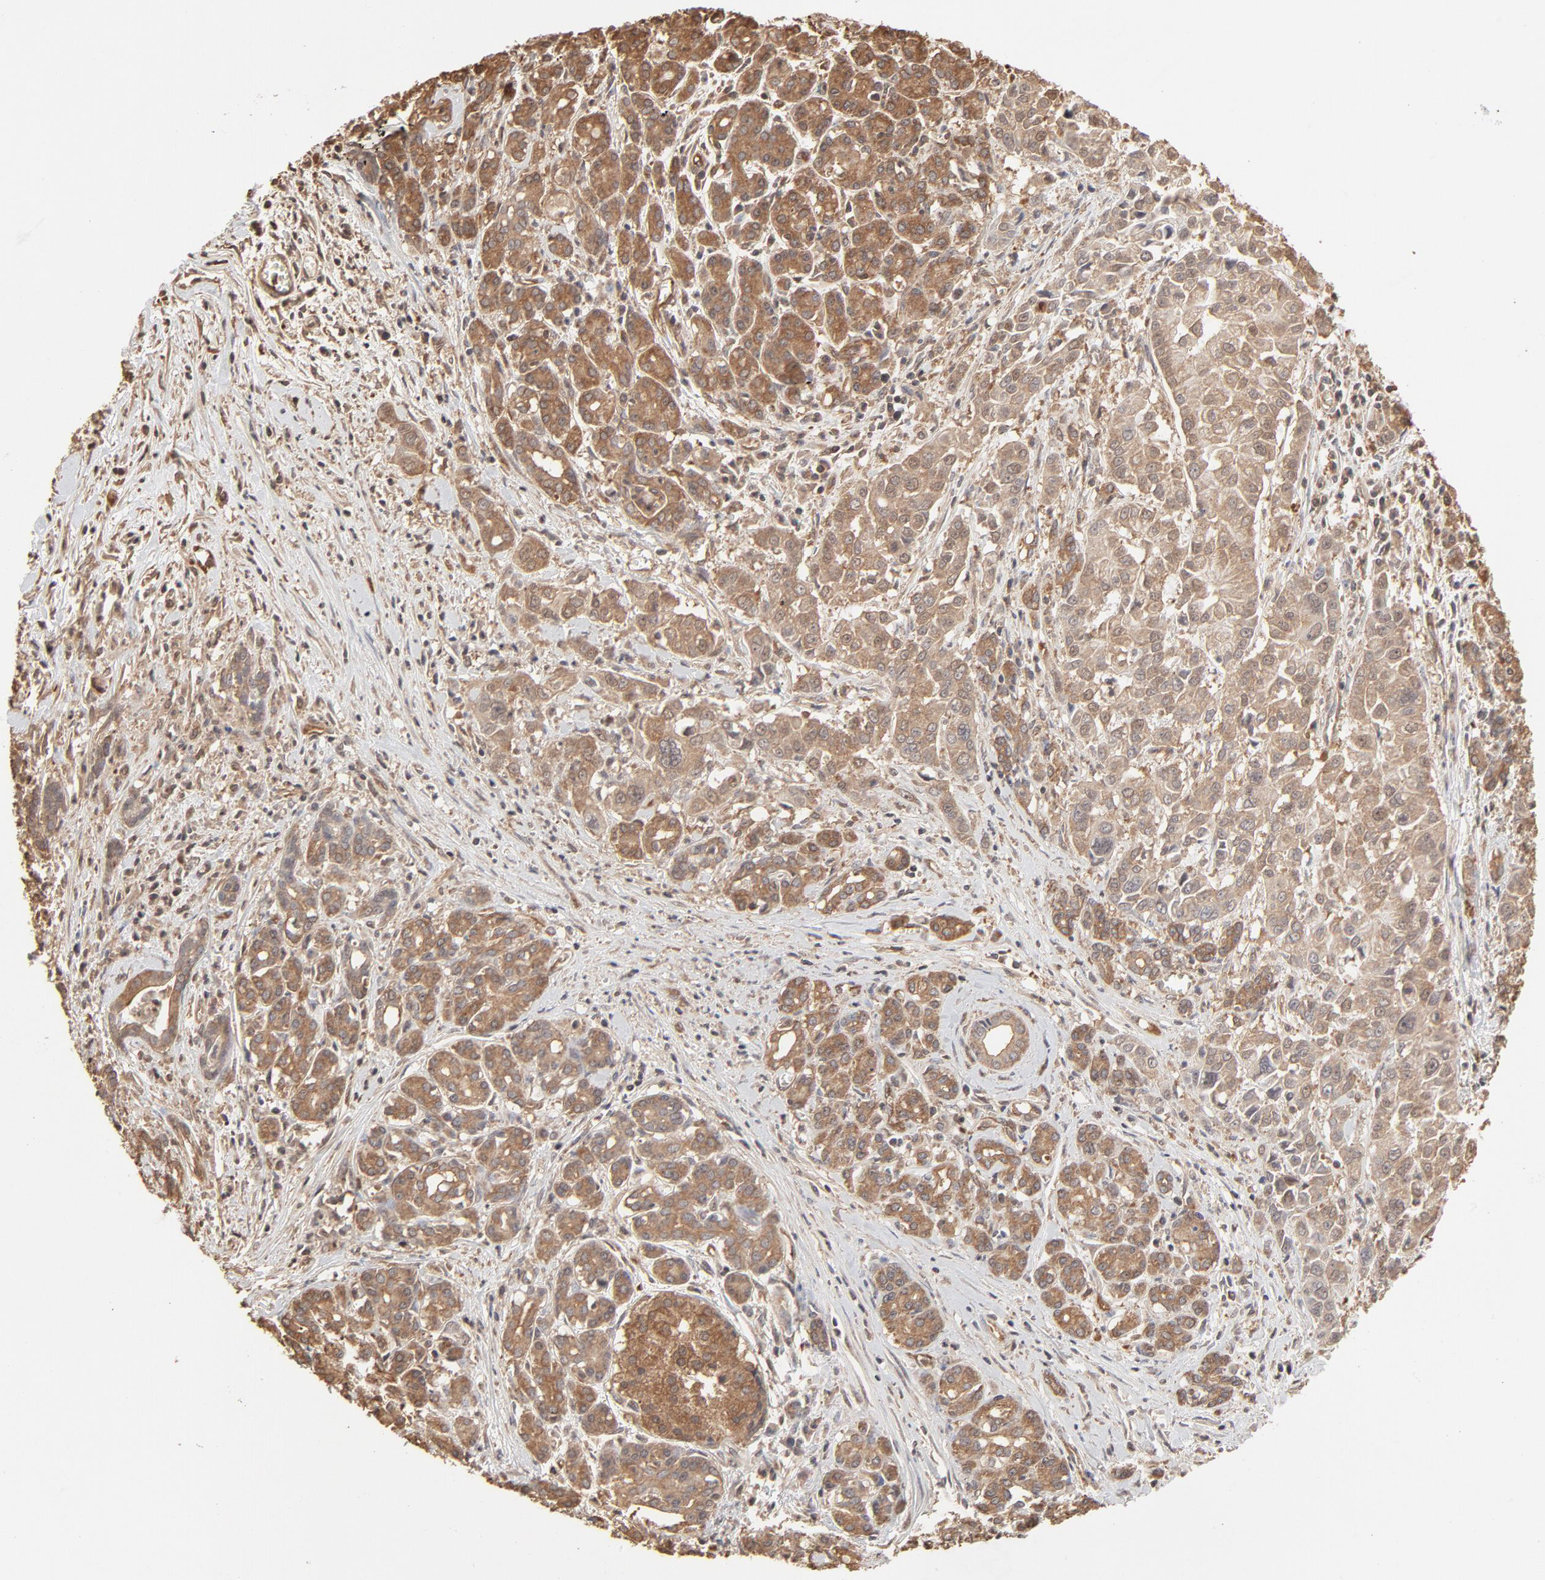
{"staining": {"intensity": "moderate", "quantity": ">75%", "location": "cytoplasmic/membranous"}, "tissue": "pancreatic cancer", "cell_type": "Tumor cells", "image_type": "cancer", "snomed": [{"axis": "morphology", "description": "Adenocarcinoma, NOS"}, {"axis": "topography", "description": "Pancreas"}], "caption": "Immunohistochemical staining of human adenocarcinoma (pancreatic) exhibits medium levels of moderate cytoplasmic/membranous protein expression in about >75% of tumor cells.", "gene": "PPP2CA", "patient": {"sex": "female", "age": 52}}